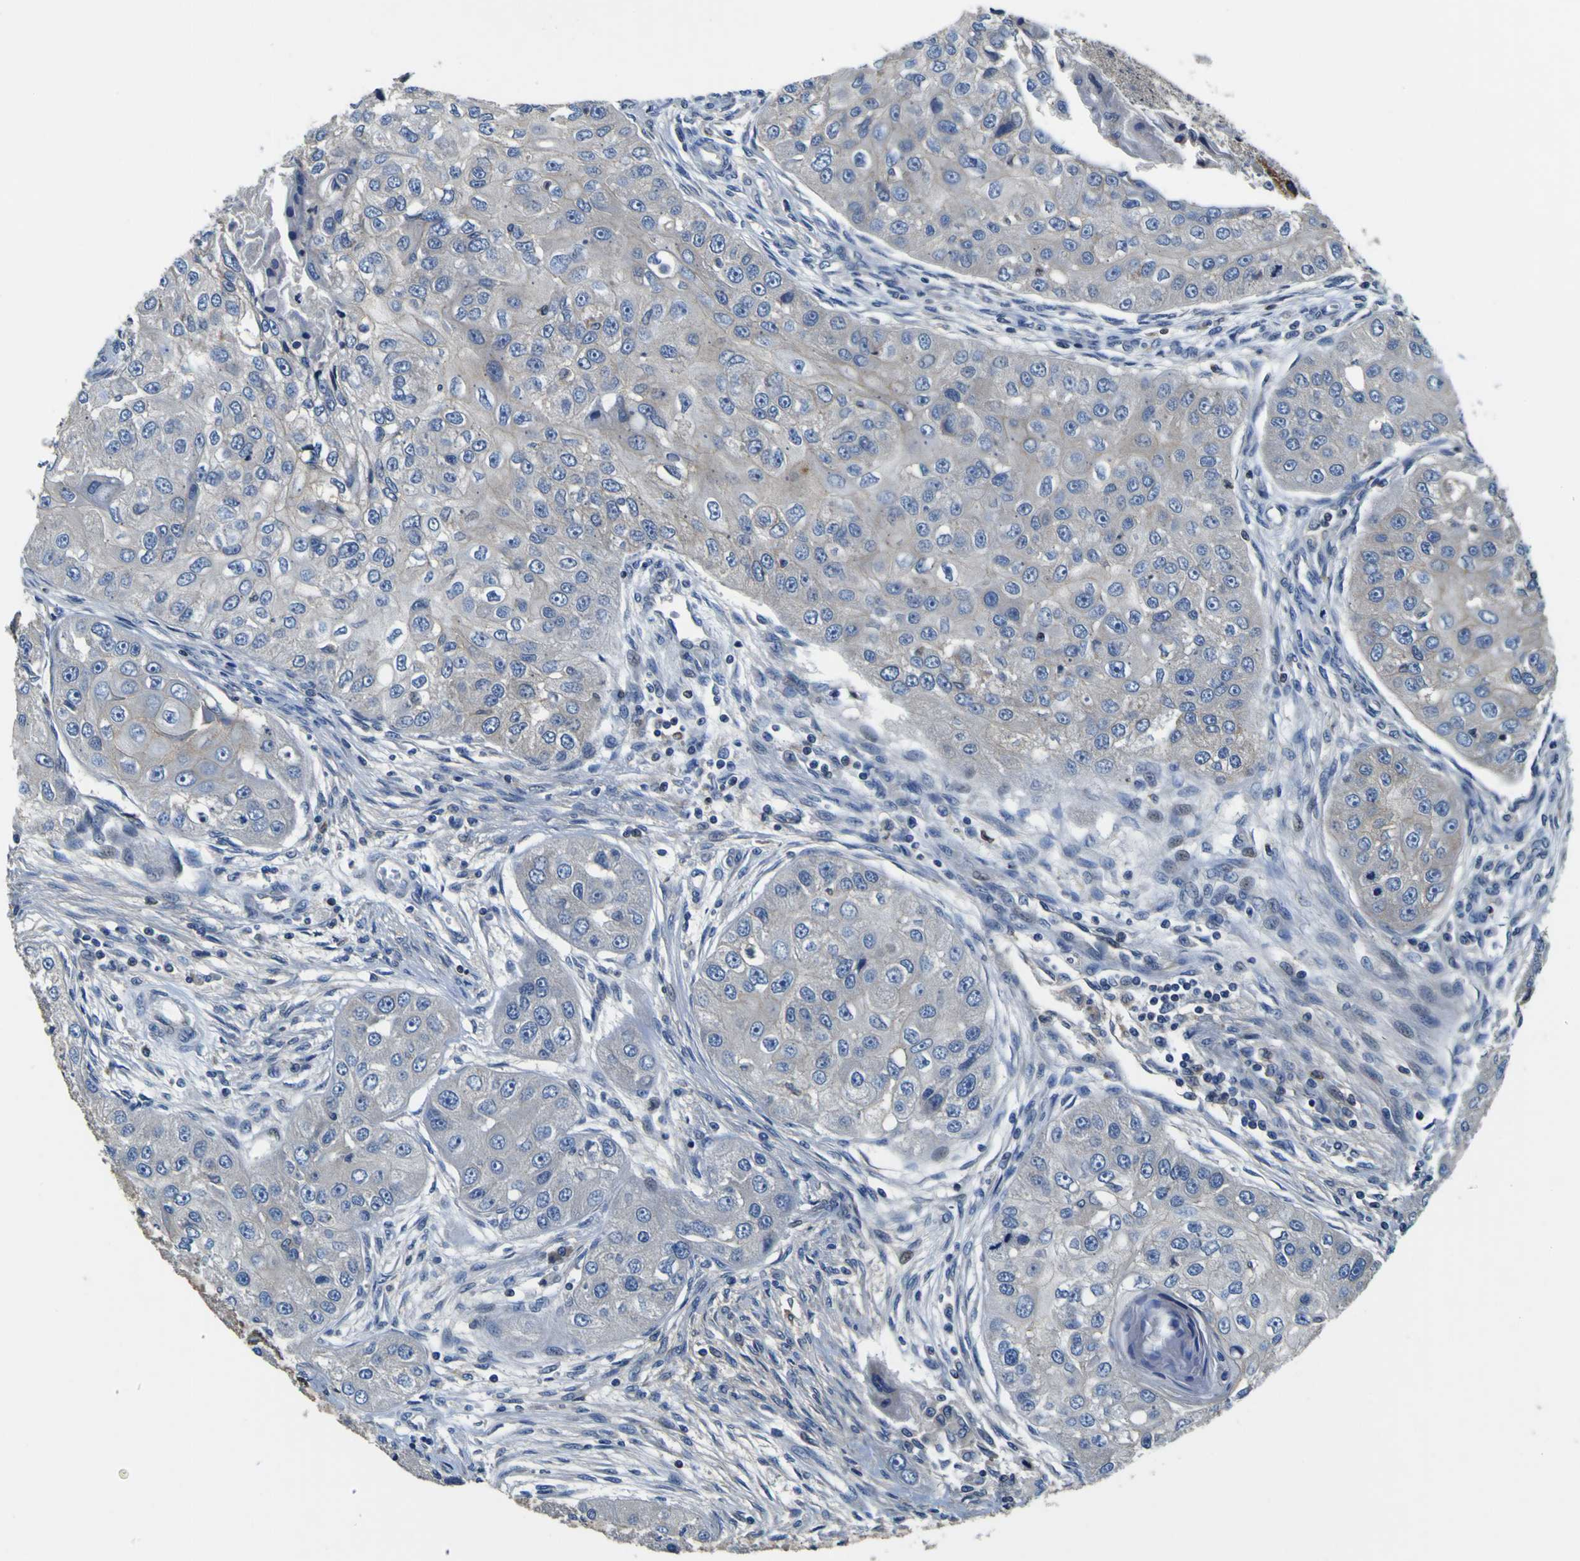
{"staining": {"intensity": "negative", "quantity": "none", "location": "none"}, "tissue": "head and neck cancer", "cell_type": "Tumor cells", "image_type": "cancer", "snomed": [{"axis": "morphology", "description": "Normal tissue, NOS"}, {"axis": "morphology", "description": "Squamous cell carcinoma, NOS"}, {"axis": "topography", "description": "Skeletal muscle"}, {"axis": "topography", "description": "Head-Neck"}], "caption": "Squamous cell carcinoma (head and neck) was stained to show a protein in brown. There is no significant staining in tumor cells.", "gene": "EPHB4", "patient": {"sex": "male", "age": 51}}